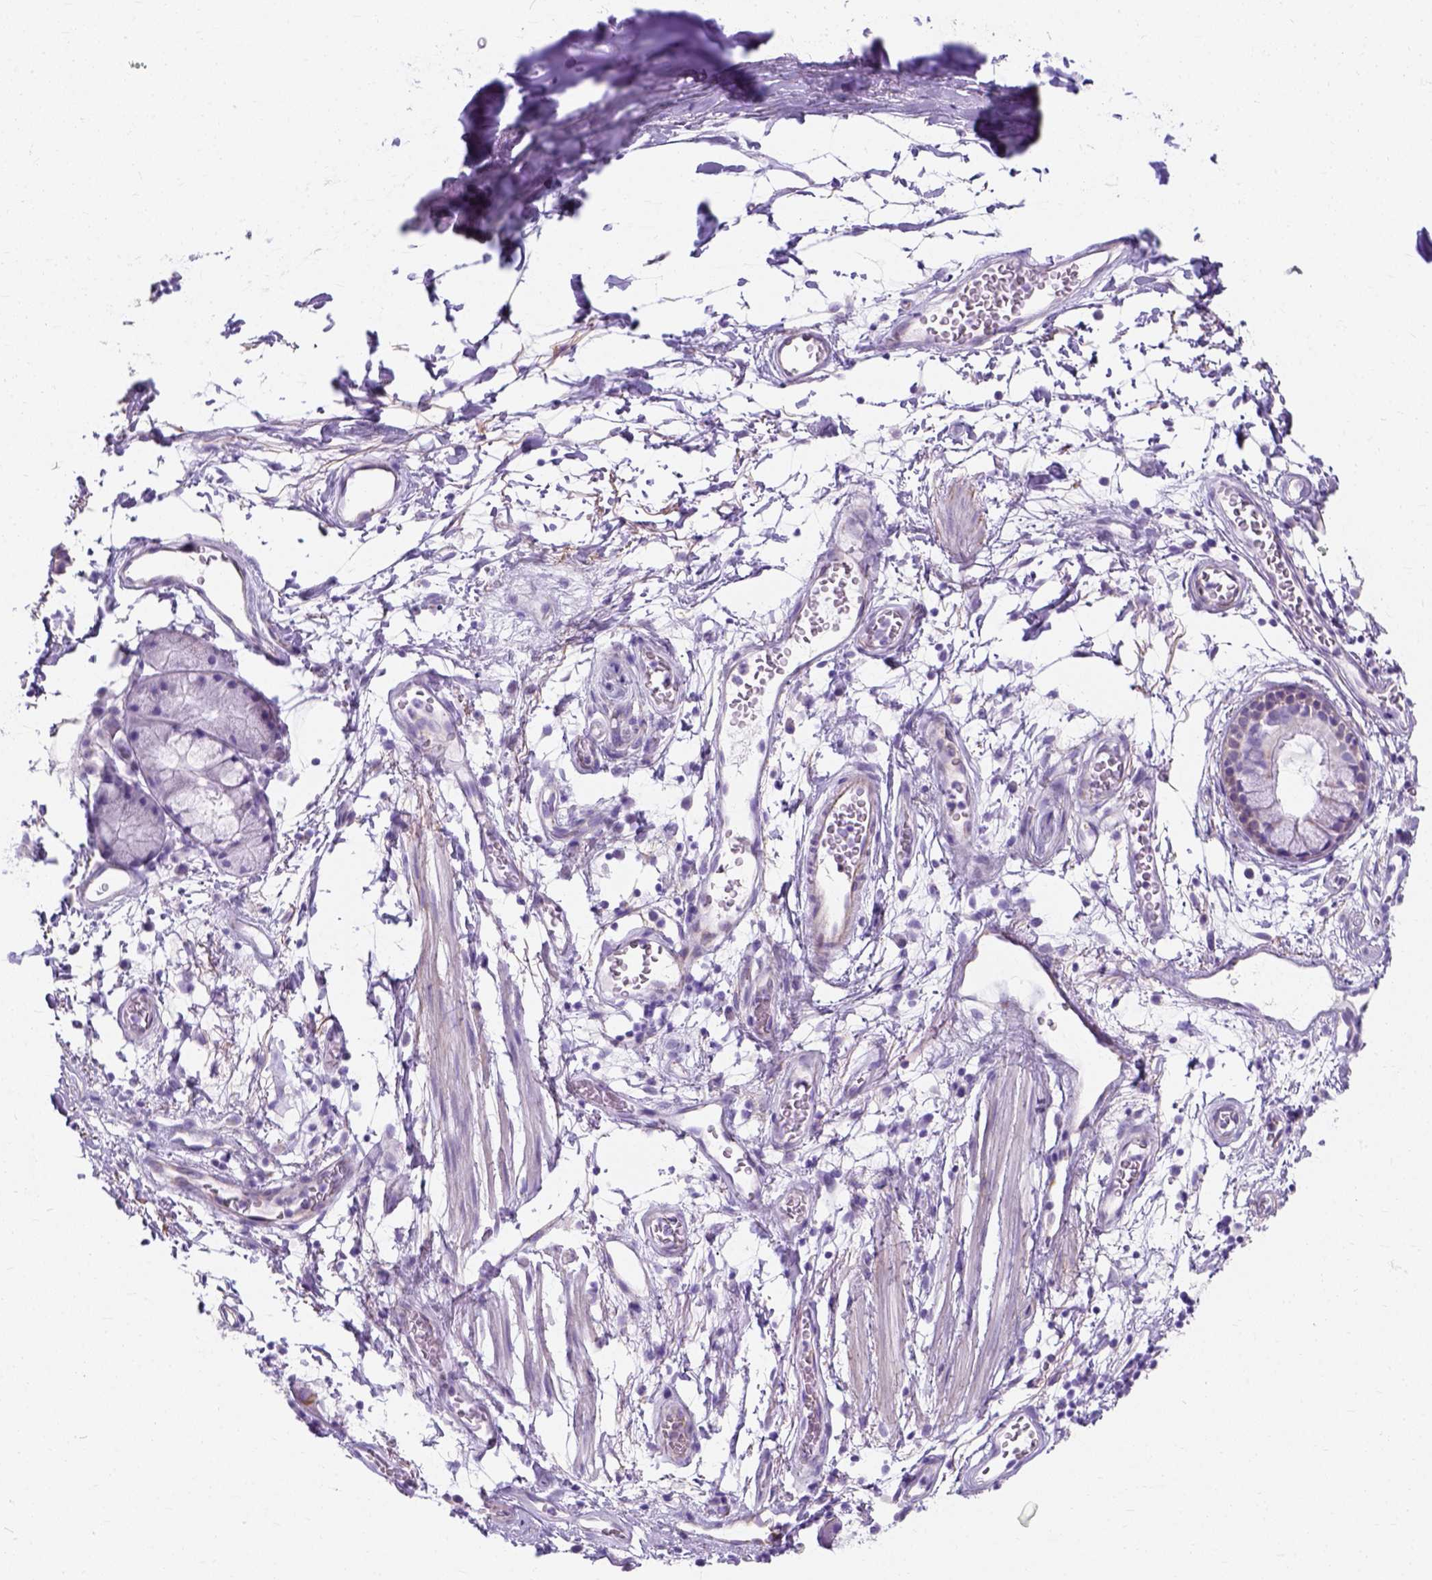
{"staining": {"intensity": "negative", "quantity": "none", "location": "none"}, "tissue": "adipose tissue", "cell_type": "Adipocytes", "image_type": "normal", "snomed": [{"axis": "morphology", "description": "Normal tissue, NOS"}, {"axis": "topography", "description": "Cartilage tissue"}, {"axis": "topography", "description": "Bronchus"}], "caption": "This is a image of IHC staining of unremarkable adipose tissue, which shows no positivity in adipocytes. (Stains: DAB (3,3'-diaminobenzidine) IHC with hematoxylin counter stain, Microscopy: brightfield microscopy at high magnification).", "gene": "MYH15", "patient": {"sex": "male", "age": 58}}